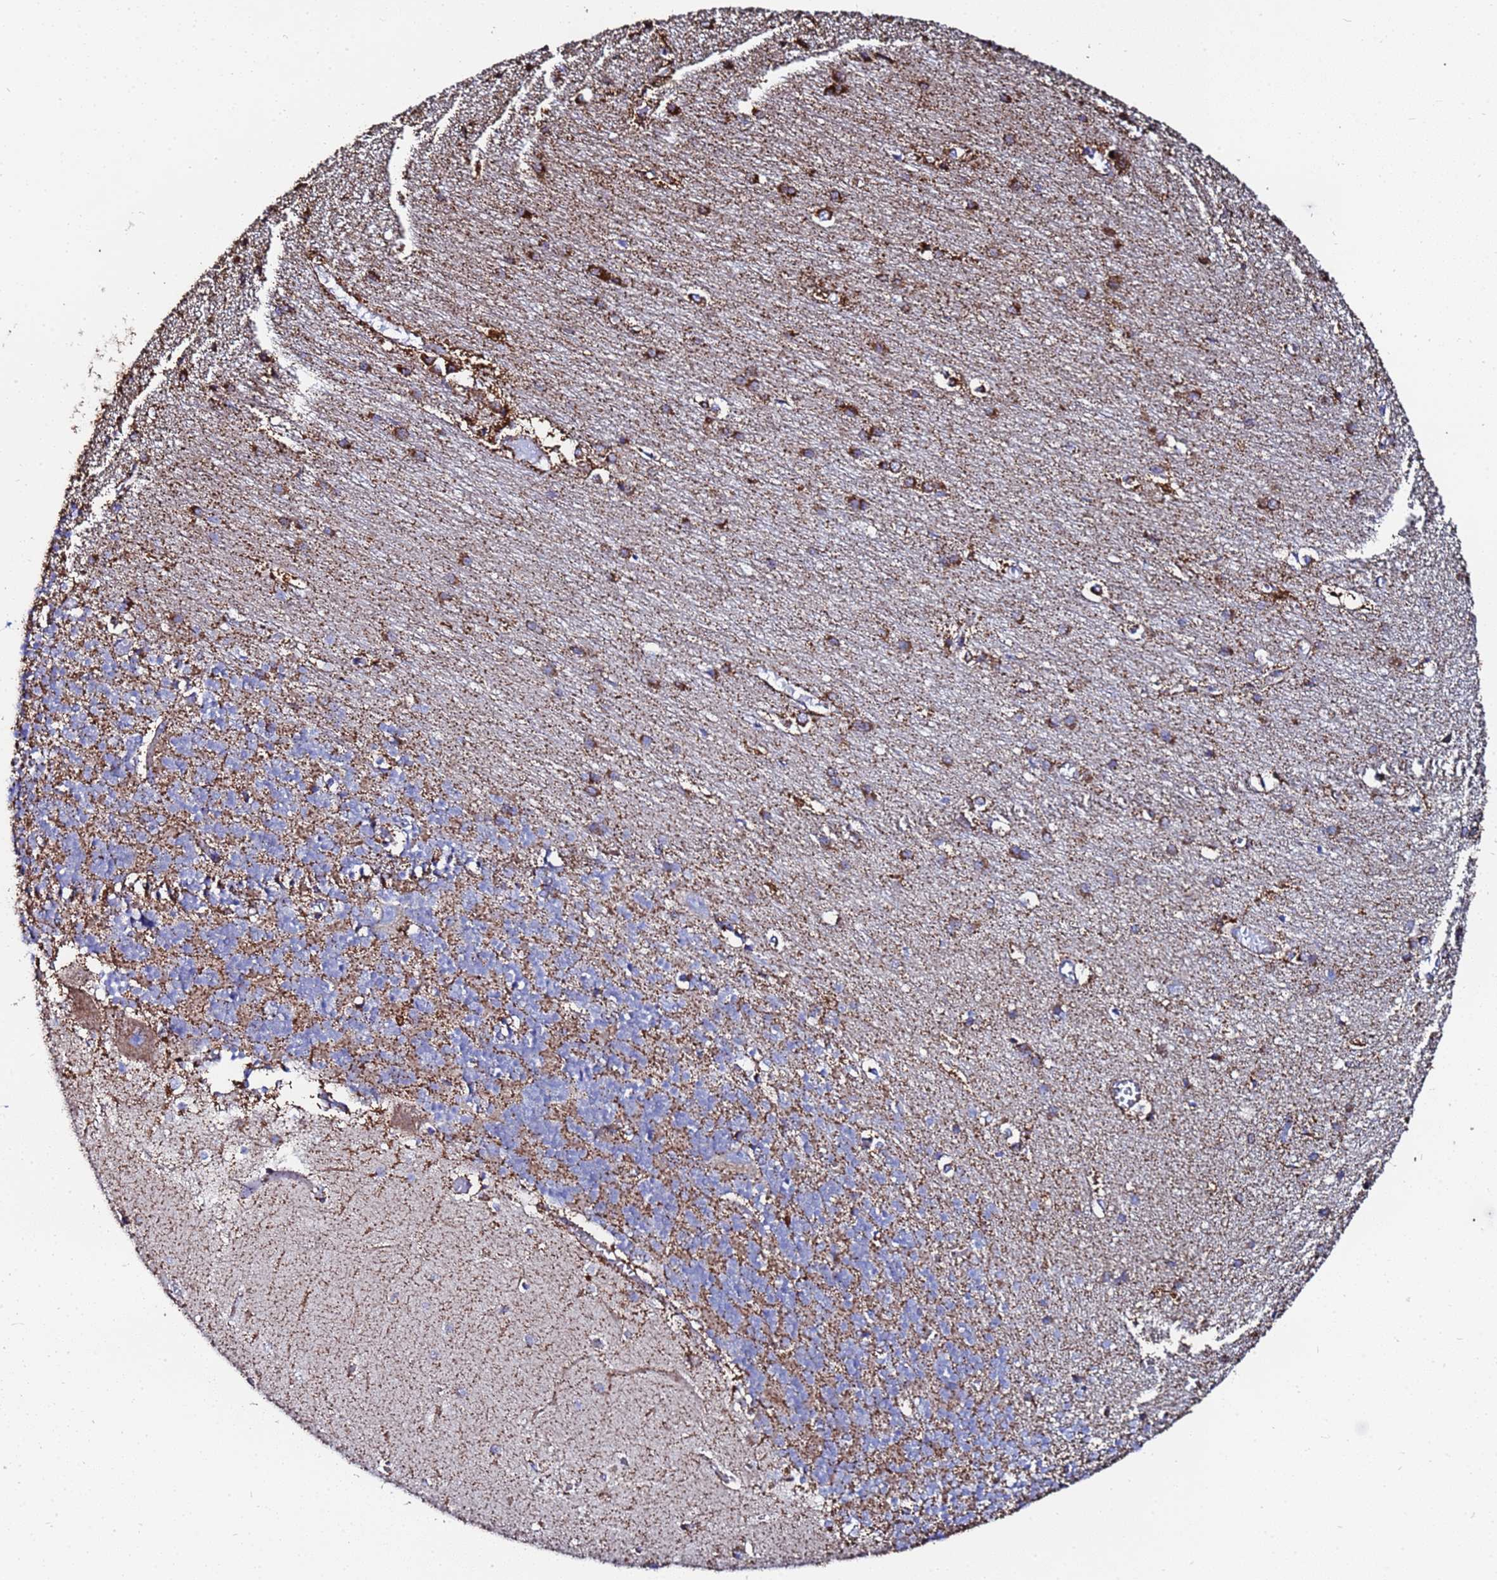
{"staining": {"intensity": "moderate", "quantity": "25%-75%", "location": "cytoplasmic/membranous"}, "tissue": "cerebellum", "cell_type": "Cells in granular layer", "image_type": "normal", "snomed": [{"axis": "morphology", "description": "Normal tissue, NOS"}, {"axis": "topography", "description": "Cerebellum"}], "caption": "Protein expression analysis of benign cerebellum exhibits moderate cytoplasmic/membranous staining in approximately 25%-75% of cells in granular layer. Using DAB (3,3'-diaminobenzidine) (brown) and hematoxylin (blue) stains, captured at high magnification using brightfield microscopy.", "gene": "GLUD1", "patient": {"sex": "male", "age": 37}}